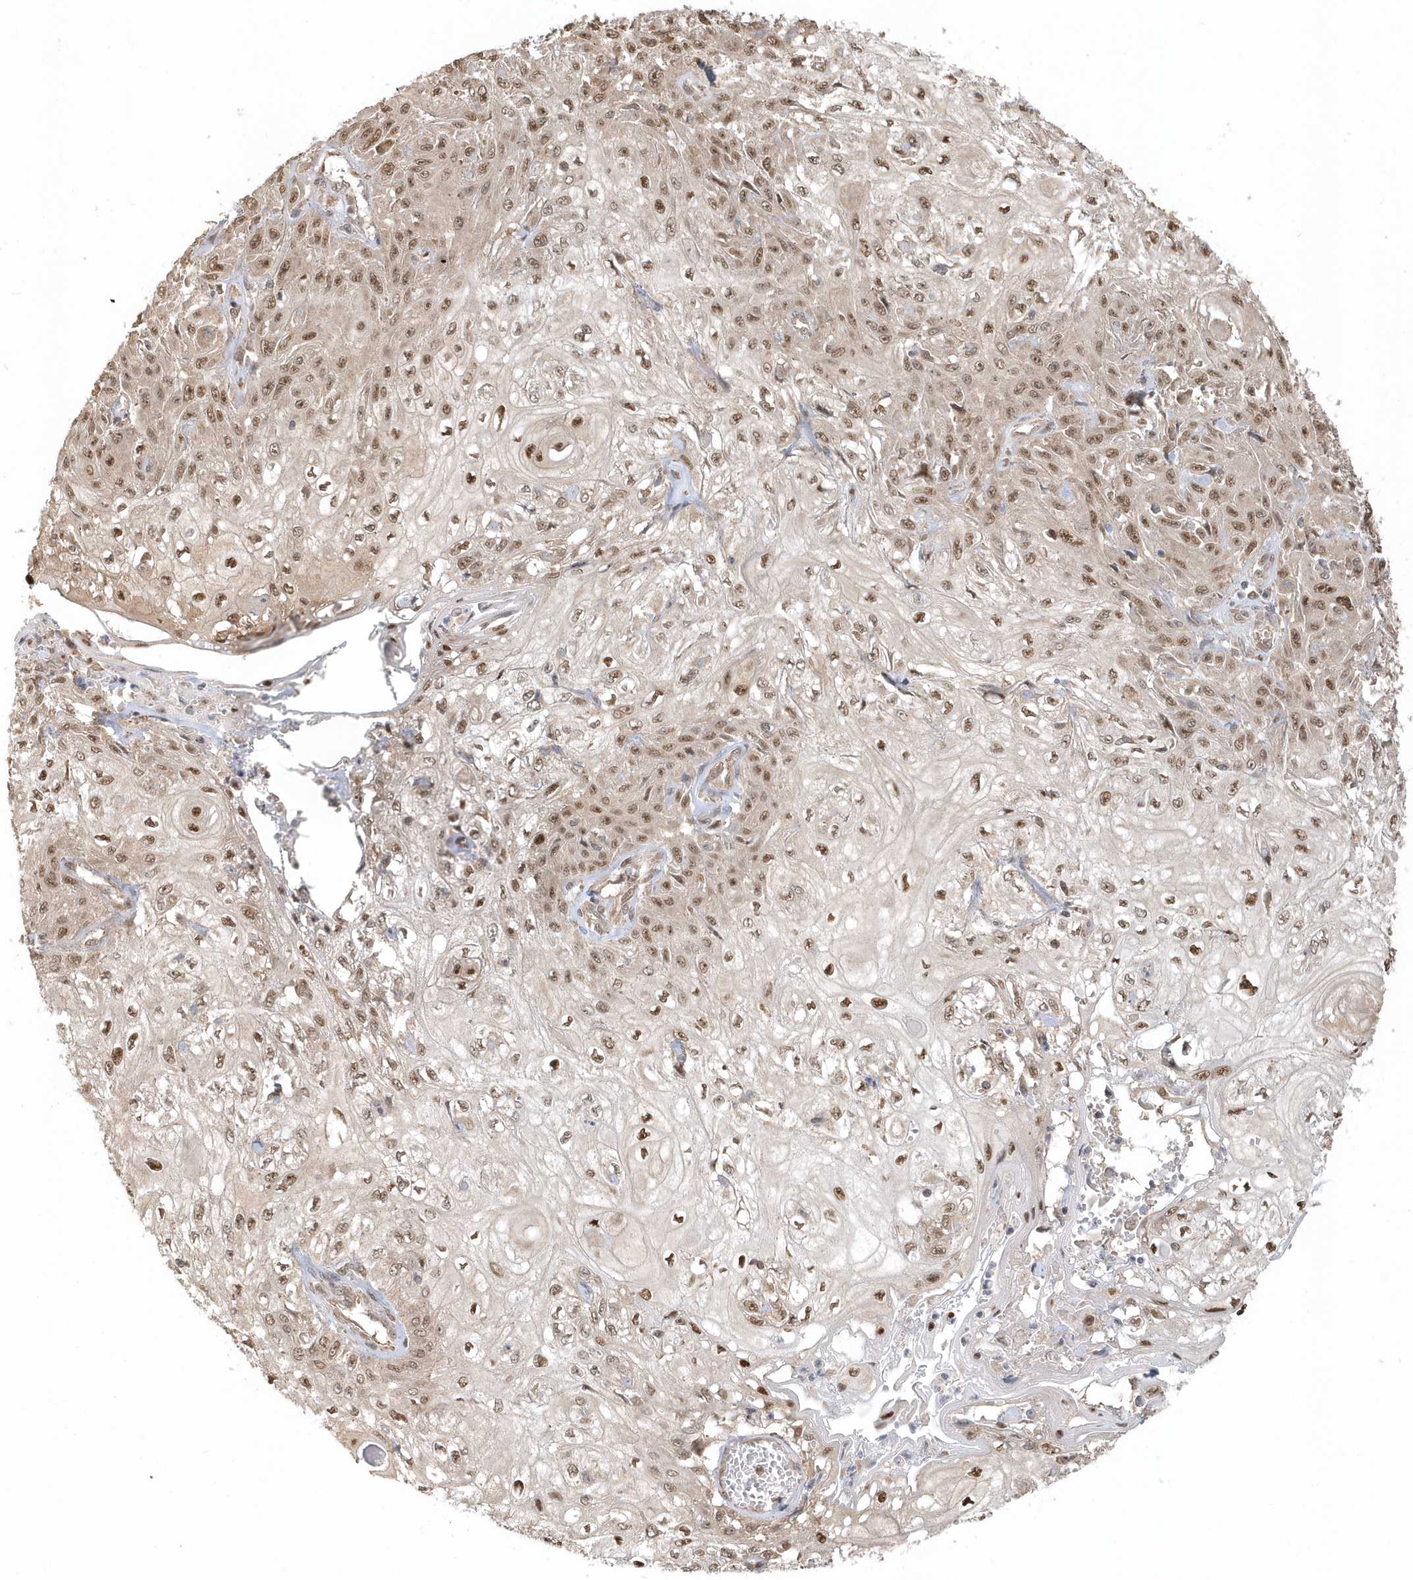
{"staining": {"intensity": "moderate", "quantity": ">75%", "location": "nuclear"}, "tissue": "skin cancer", "cell_type": "Tumor cells", "image_type": "cancer", "snomed": [{"axis": "morphology", "description": "Squamous cell carcinoma, NOS"}, {"axis": "morphology", "description": "Squamous cell carcinoma, metastatic, NOS"}, {"axis": "topography", "description": "Skin"}, {"axis": "topography", "description": "Lymph node"}], "caption": "Immunohistochemical staining of human skin cancer (squamous cell carcinoma) shows medium levels of moderate nuclear positivity in about >75% of tumor cells.", "gene": "PSMD6", "patient": {"sex": "male", "age": 75}}